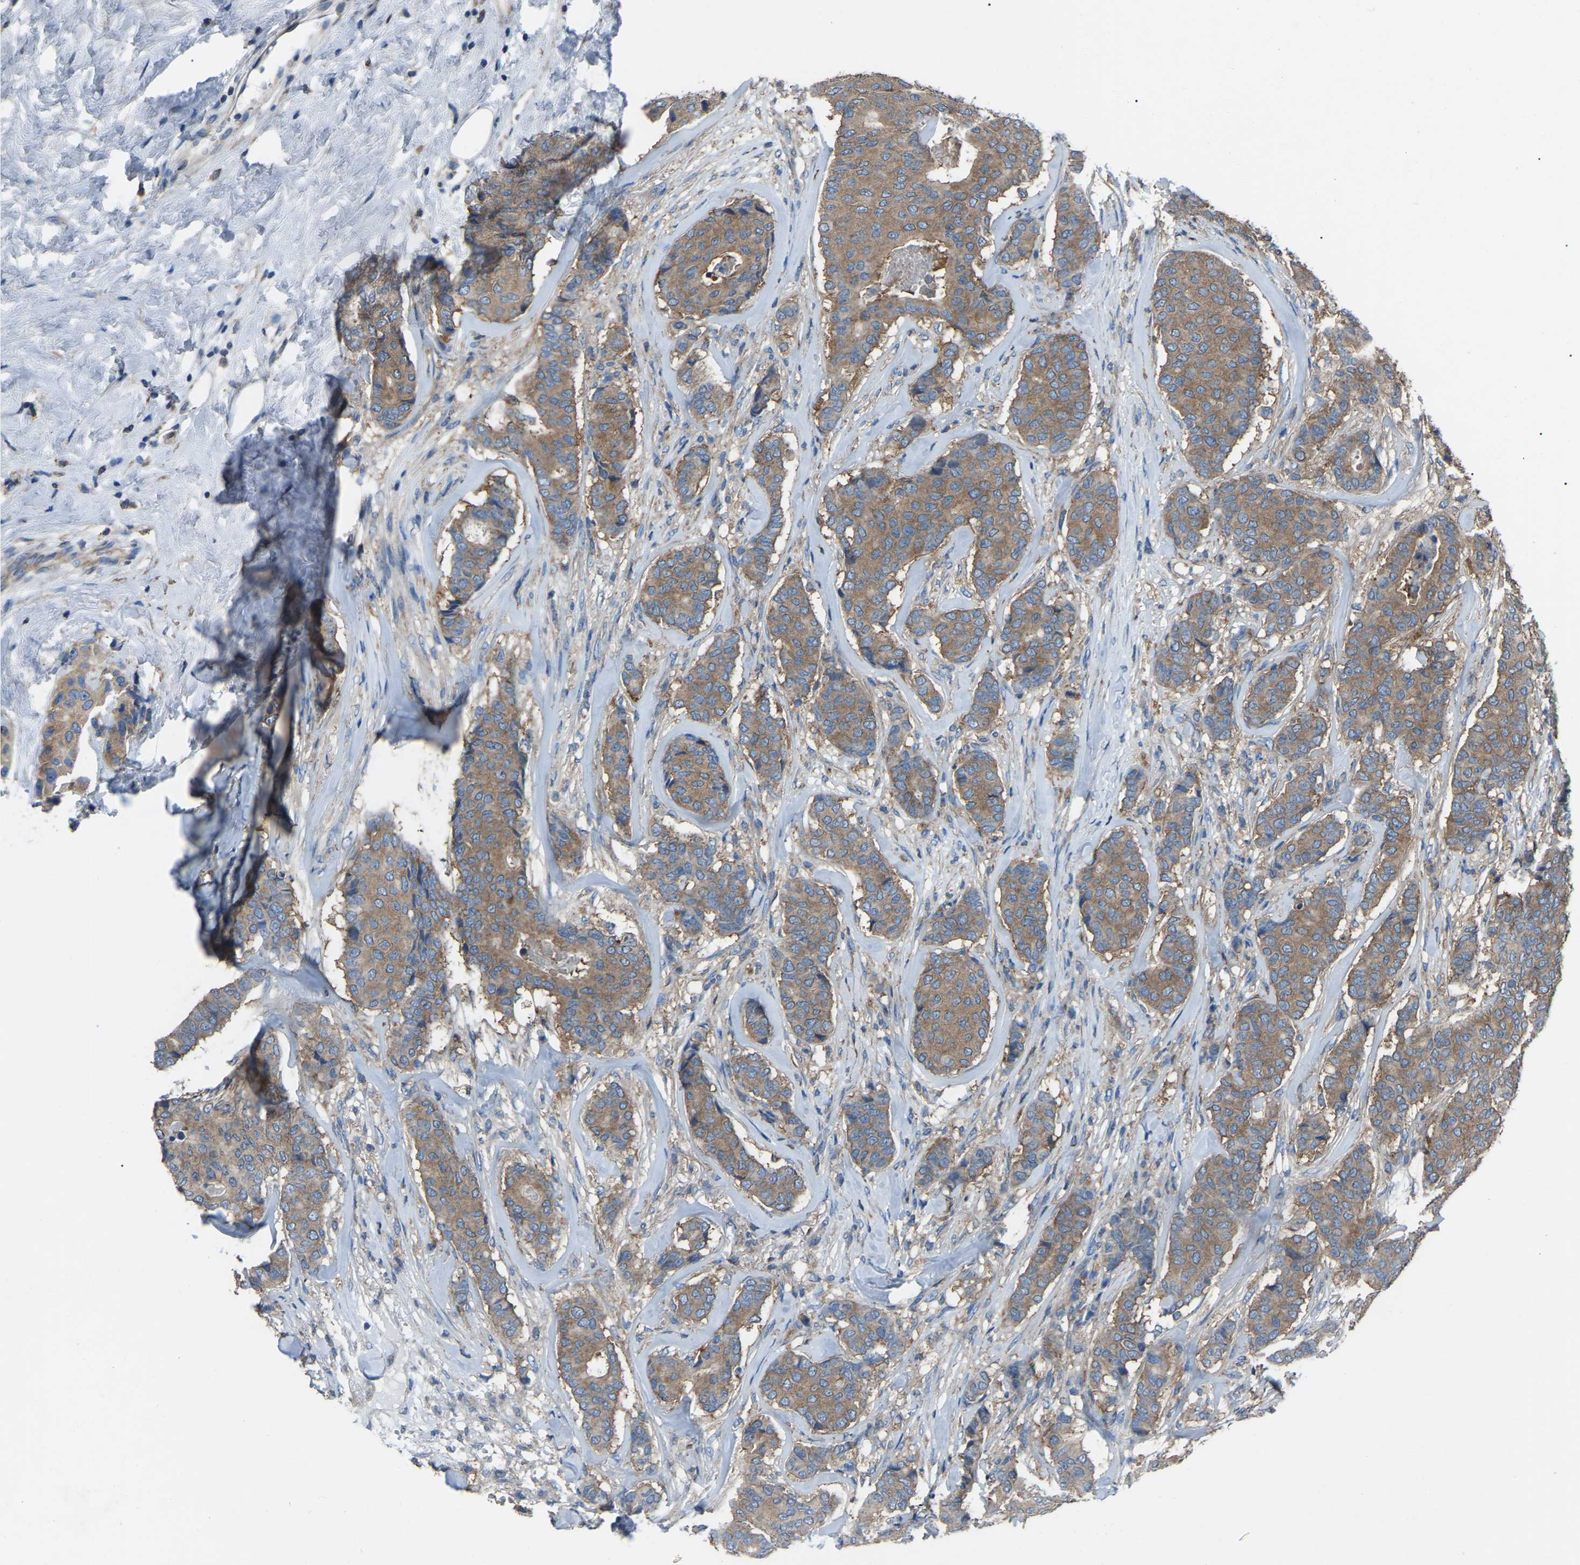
{"staining": {"intensity": "moderate", "quantity": ">75%", "location": "cytoplasmic/membranous"}, "tissue": "breast cancer", "cell_type": "Tumor cells", "image_type": "cancer", "snomed": [{"axis": "morphology", "description": "Duct carcinoma"}, {"axis": "topography", "description": "Breast"}], "caption": "Immunohistochemical staining of breast intraductal carcinoma shows medium levels of moderate cytoplasmic/membranous protein staining in approximately >75% of tumor cells.", "gene": "AIMP1", "patient": {"sex": "female", "age": 75}}